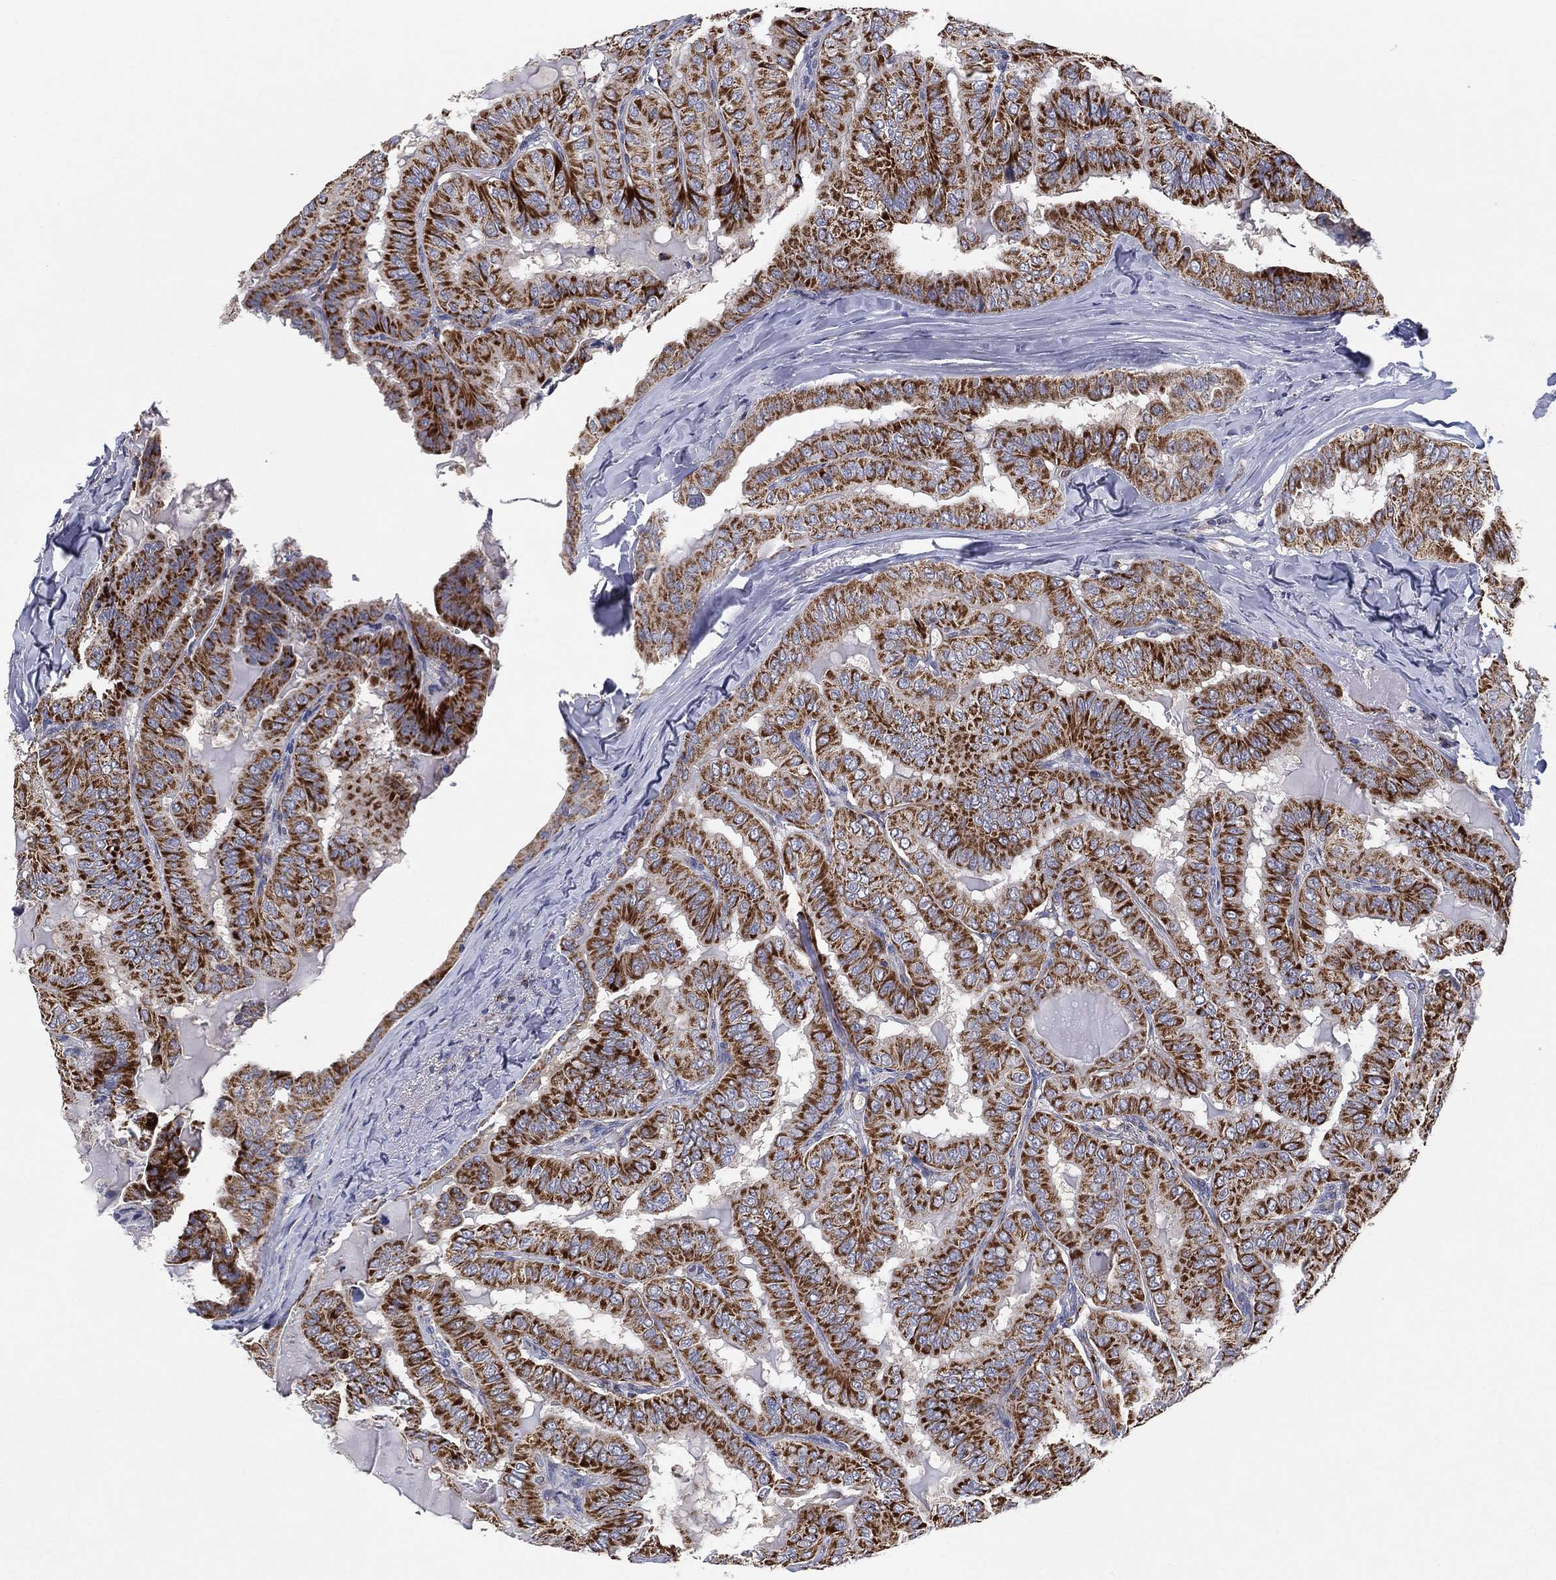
{"staining": {"intensity": "strong", "quantity": ">75%", "location": "cytoplasmic/membranous"}, "tissue": "thyroid cancer", "cell_type": "Tumor cells", "image_type": "cancer", "snomed": [{"axis": "morphology", "description": "Papillary adenocarcinoma, NOS"}, {"axis": "topography", "description": "Thyroid gland"}], "caption": "Immunohistochemistry (IHC) histopathology image of human thyroid cancer stained for a protein (brown), which reveals high levels of strong cytoplasmic/membranous expression in about >75% of tumor cells.", "gene": "PPP2R5A", "patient": {"sex": "female", "age": 68}}